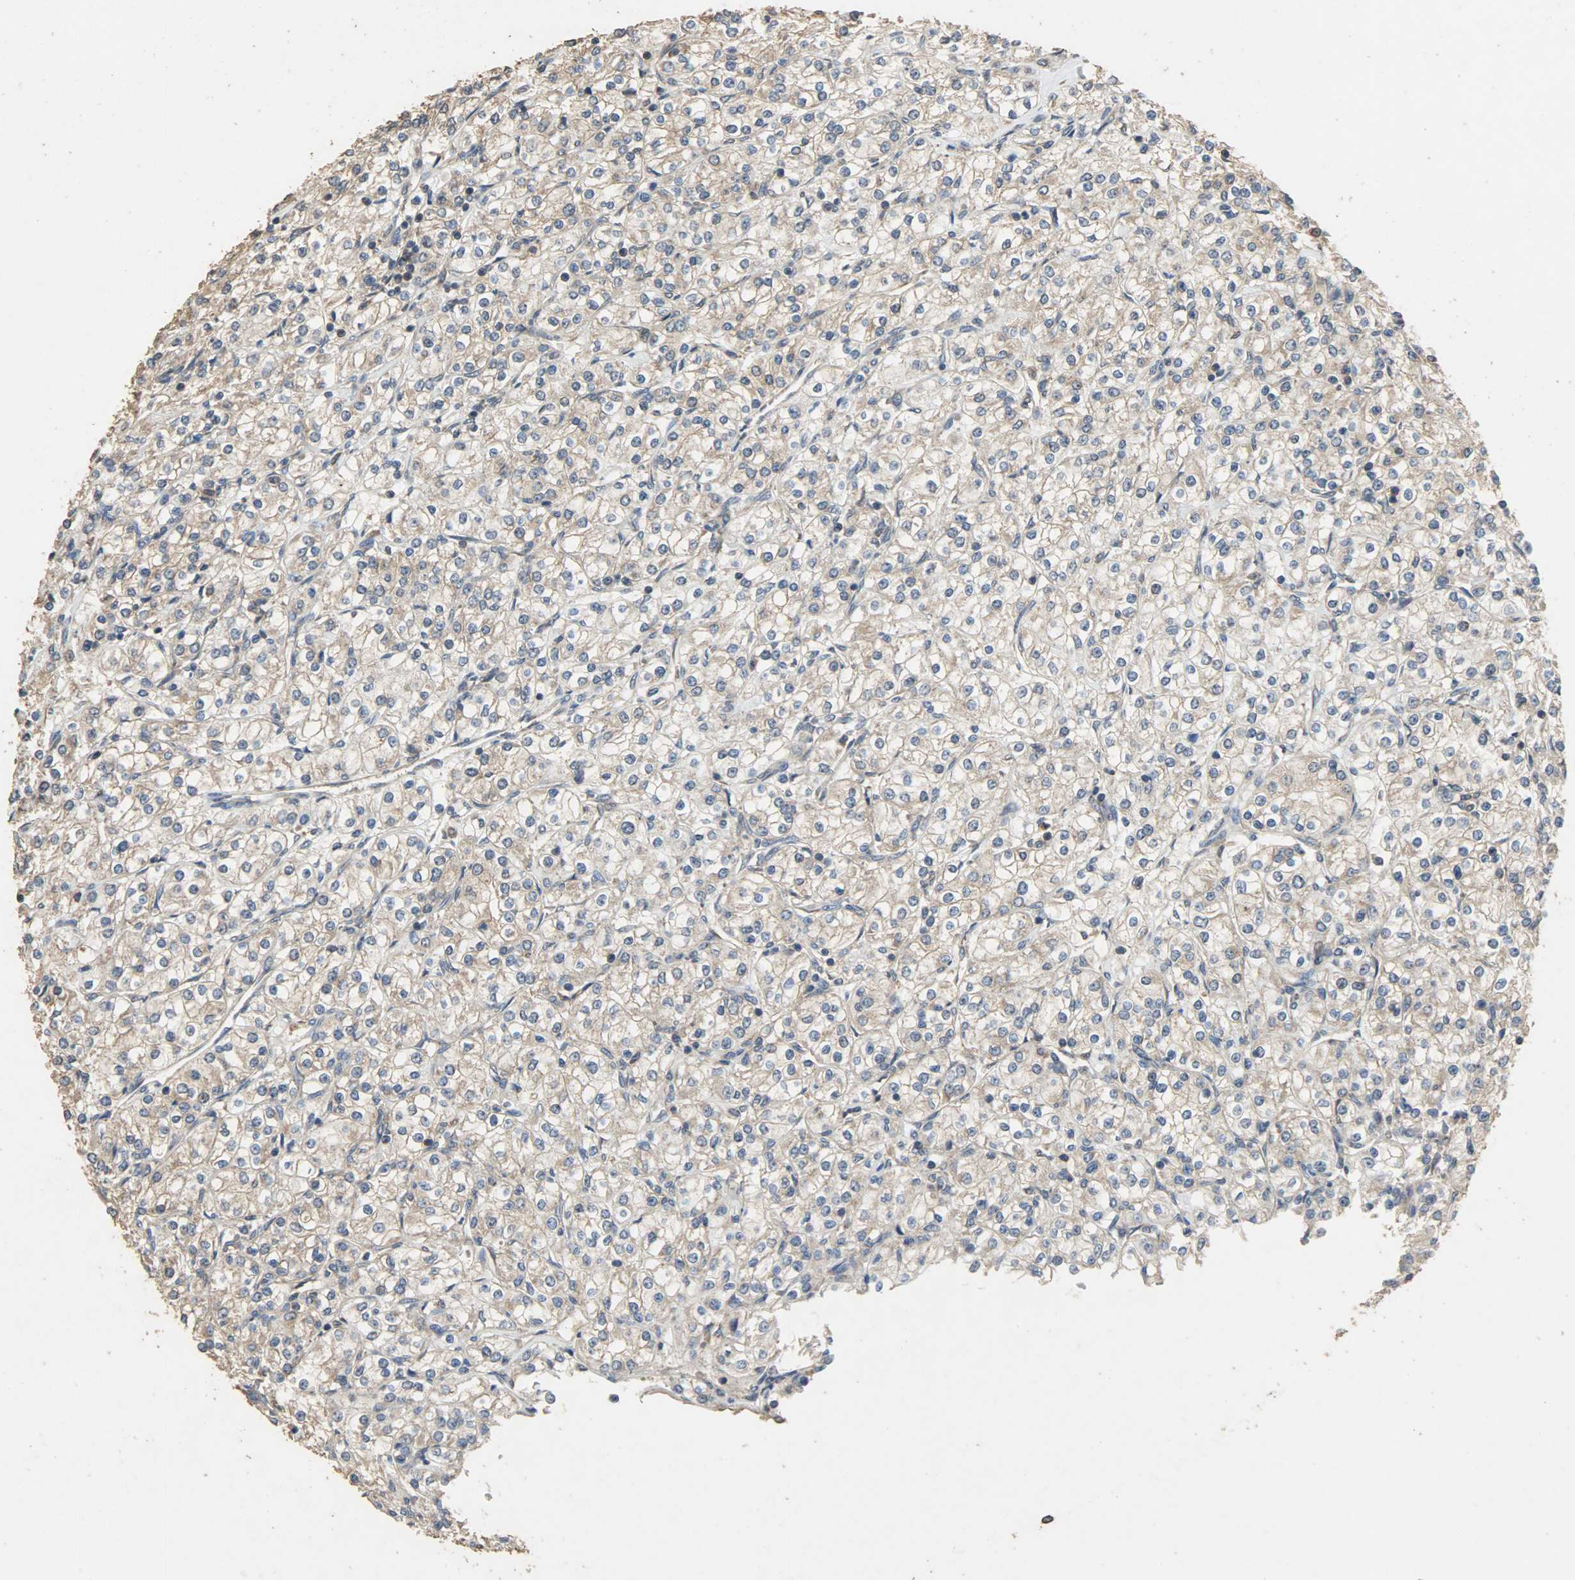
{"staining": {"intensity": "weak", "quantity": ">75%", "location": "cytoplasmic/membranous"}, "tissue": "renal cancer", "cell_type": "Tumor cells", "image_type": "cancer", "snomed": [{"axis": "morphology", "description": "Adenocarcinoma, NOS"}, {"axis": "topography", "description": "Kidney"}], "caption": "A low amount of weak cytoplasmic/membranous positivity is appreciated in approximately >75% of tumor cells in renal cancer tissue.", "gene": "CDKN2C", "patient": {"sex": "male", "age": 77}}